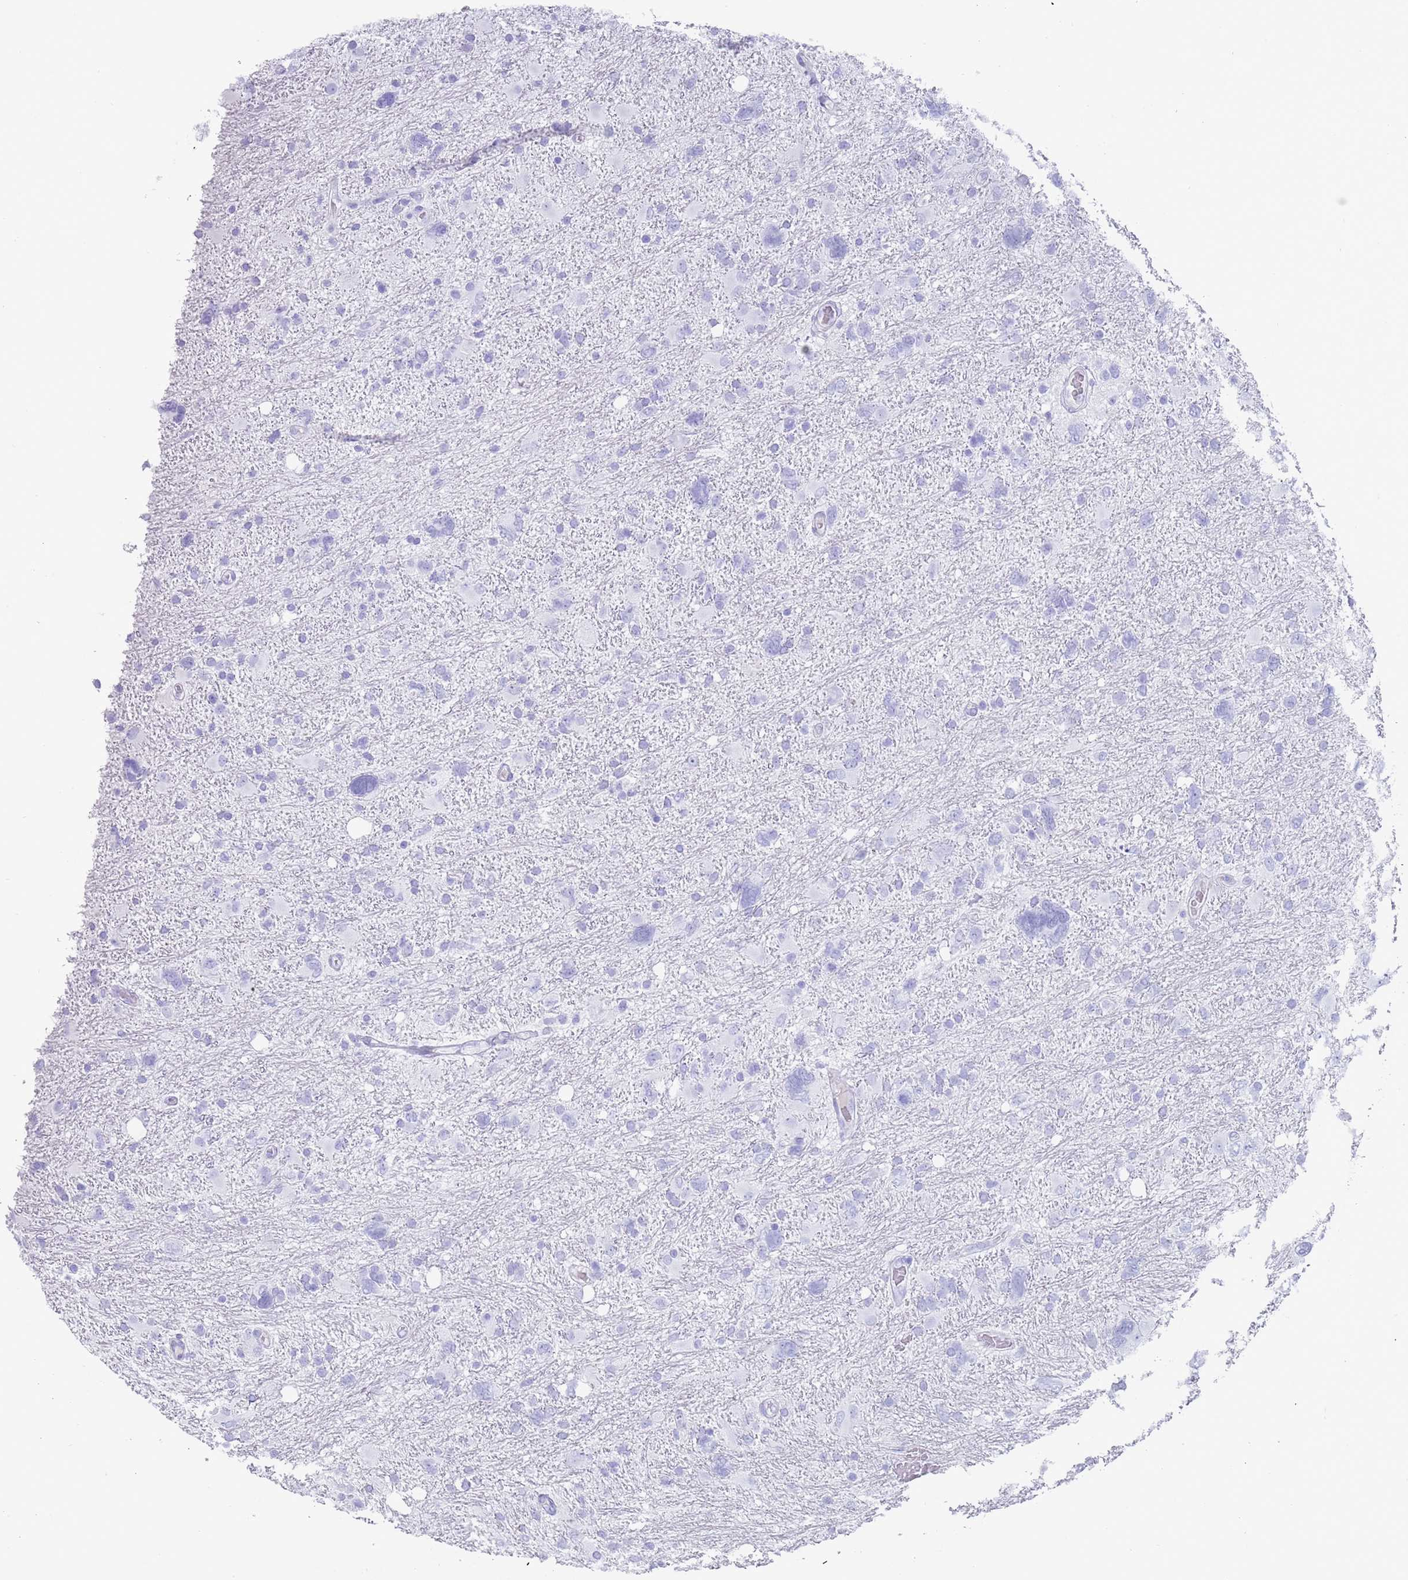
{"staining": {"intensity": "negative", "quantity": "none", "location": "none"}, "tissue": "glioma", "cell_type": "Tumor cells", "image_type": "cancer", "snomed": [{"axis": "morphology", "description": "Glioma, malignant, High grade"}, {"axis": "topography", "description": "Brain"}], "caption": "This is a micrograph of immunohistochemistry staining of malignant high-grade glioma, which shows no expression in tumor cells. (Brightfield microscopy of DAB (3,3'-diaminobenzidine) immunohistochemistry (IHC) at high magnification).", "gene": "MYADML2", "patient": {"sex": "male", "age": 61}}